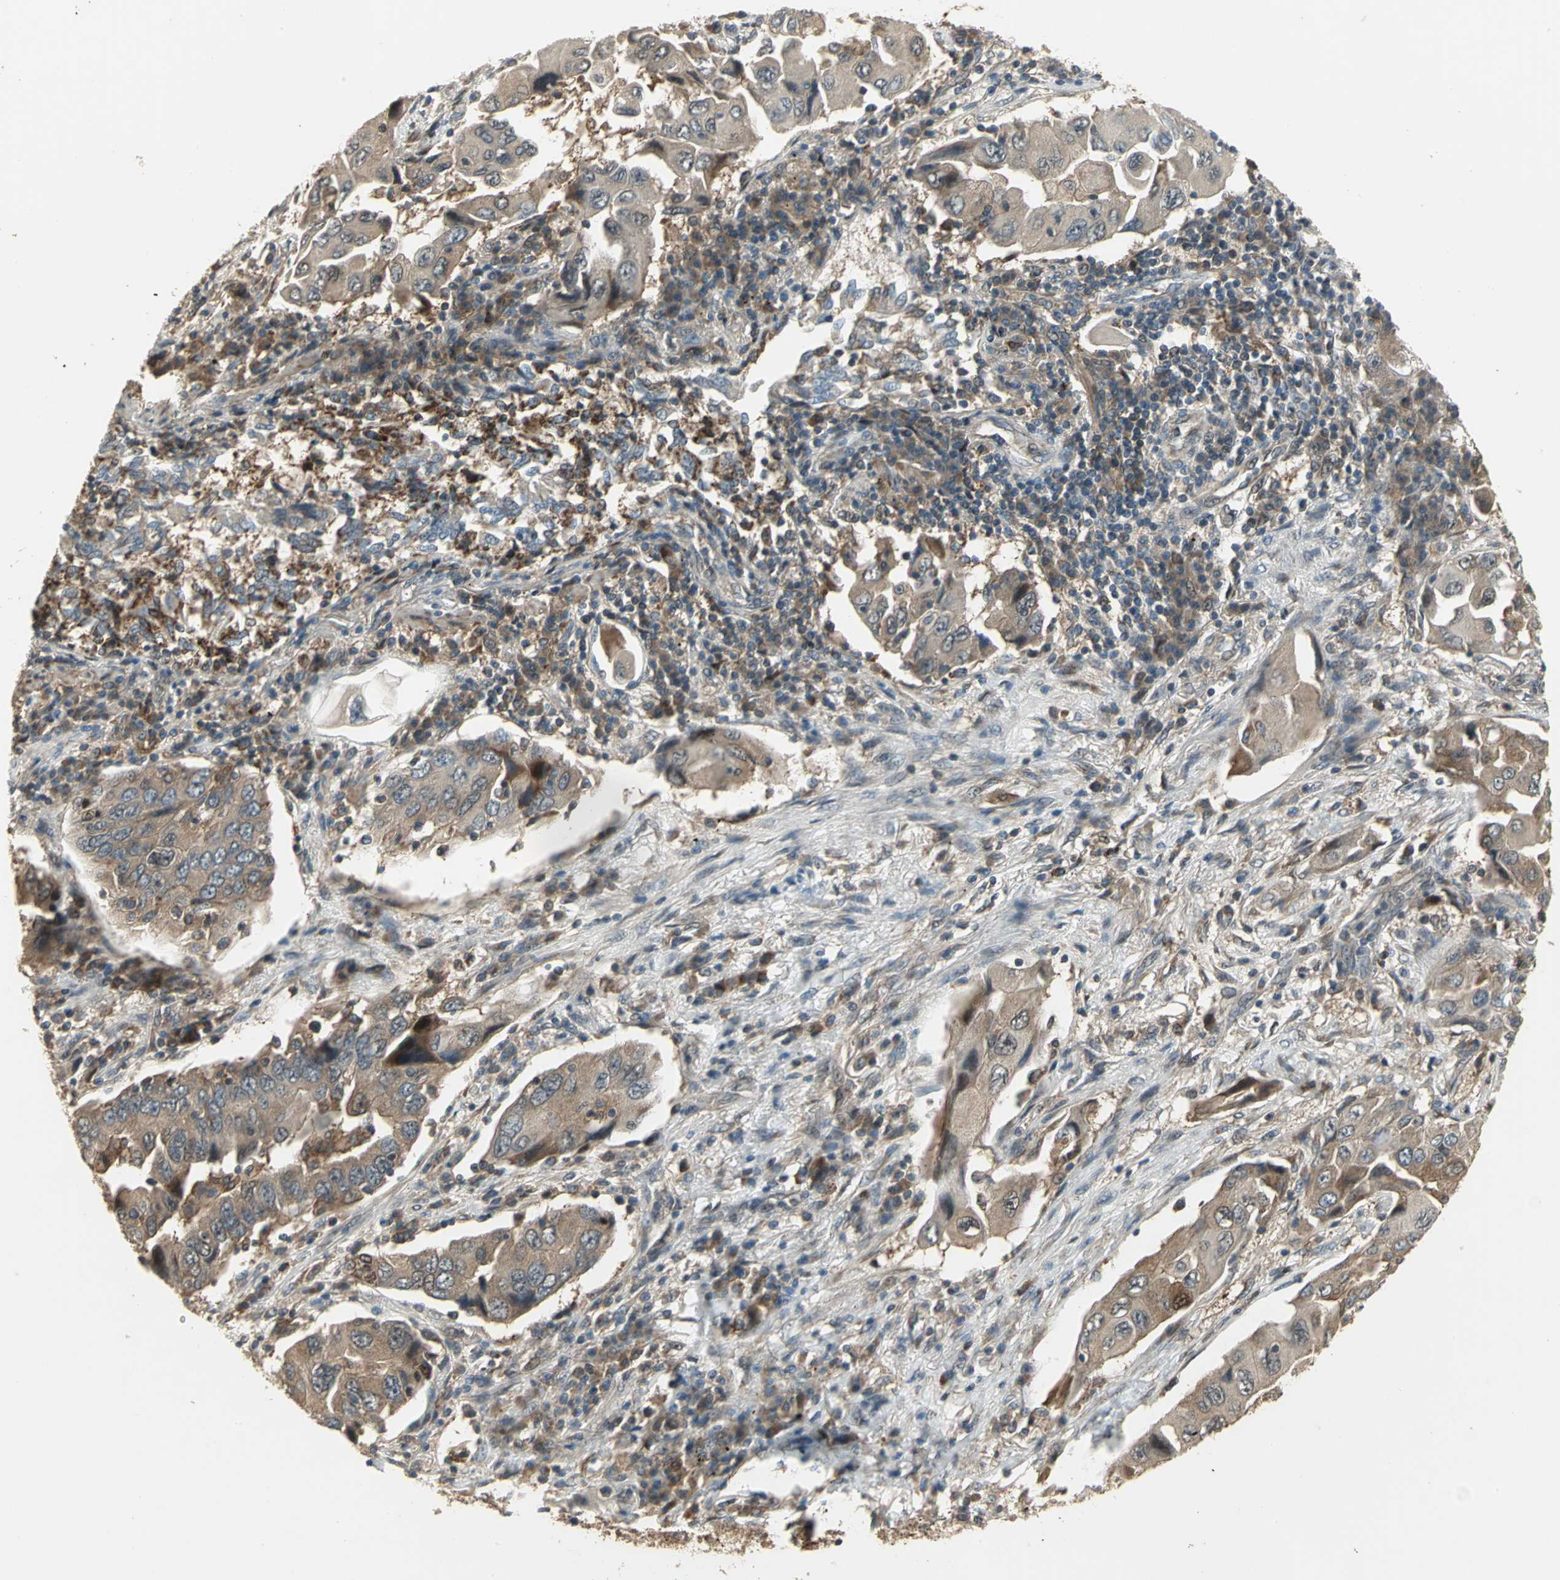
{"staining": {"intensity": "moderate", "quantity": ">75%", "location": "cytoplasmic/membranous"}, "tissue": "lung cancer", "cell_type": "Tumor cells", "image_type": "cancer", "snomed": [{"axis": "morphology", "description": "Adenocarcinoma, NOS"}, {"axis": "topography", "description": "Lung"}], "caption": "A brown stain shows moderate cytoplasmic/membranous expression of a protein in adenocarcinoma (lung) tumor cells.", "gene": "AMT", "patient": {"sex": "female", "age": 65}}